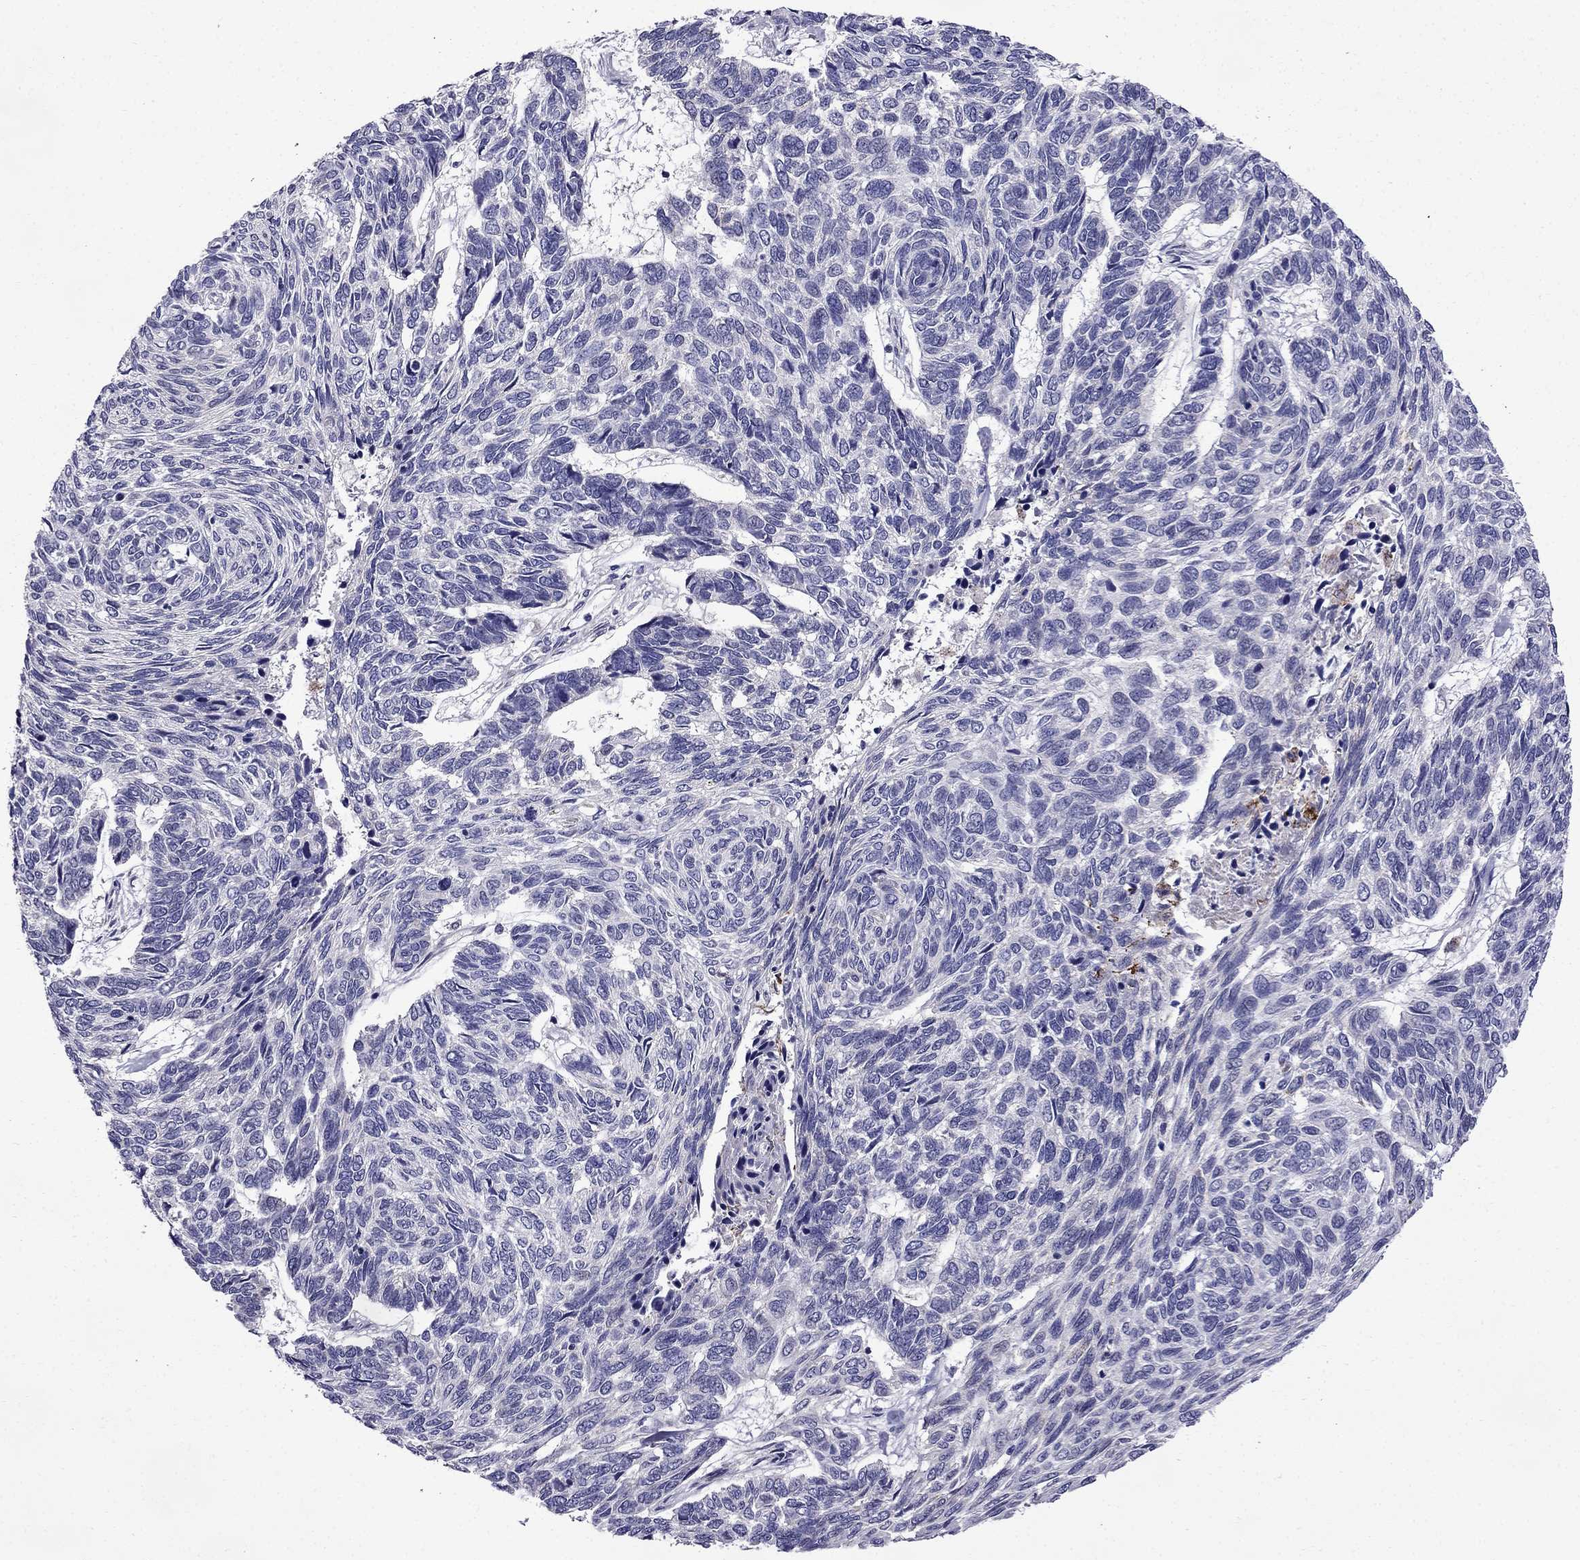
{"staining": {"intensity": "negative", "quantity": "none", "location": "none"}, "tissue": "skin cancer", "cell_type": "Tumor cells", "image_type": "cancer", "snomed": [{"axis": "morphology", "description": "Basal cell carcinoma"}, {"axis": "topography", "description": "Skin"}], "caption": "DAB immunohistochemical staining of human basal cell carcinoma (skin) shows no significant expression in tumor cells.", "gene": "PI16", "patient": {"sex": "female", "age": 65}}